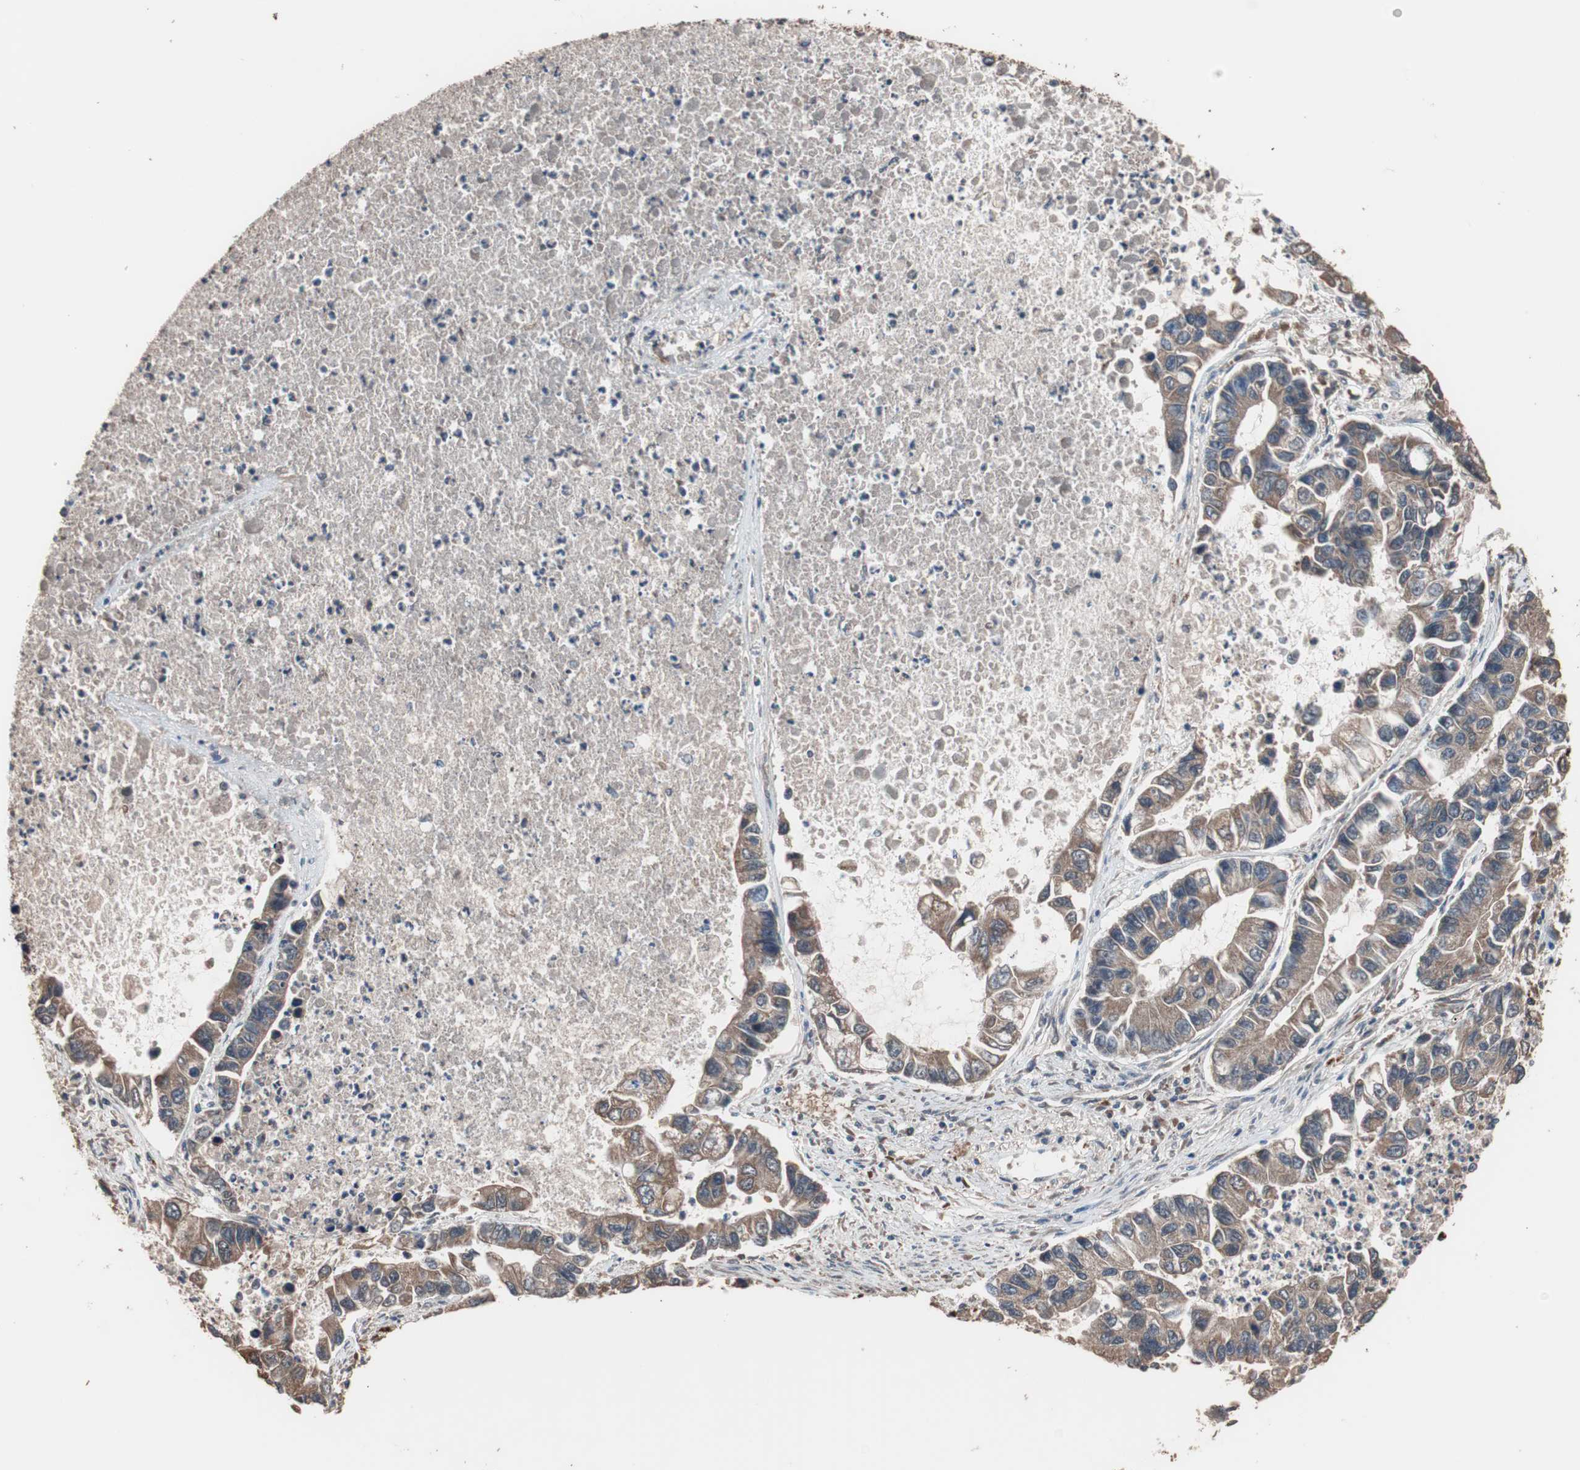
{"staining": {"intensity": "moderate", "quantity": ">75%", "location": "cytoplasmic/membranous"}, "tissue": "lung cancer", "cell_type": "Tumor cells", "image_type": "cancer", "snomed": [{"axis": "morphology", "description": "Adenocarcinoma, NOS"}, {"axis": "topography", "description": "Lung"}], "caption": "A medium amount of moderate cytoplasmic/membranous staining is appreciated in about >75% of tumor cells in lung adenocarcinoma tissue.", "gene": "GLYCTK", "patient": {"sex": "female", "age": 51}}